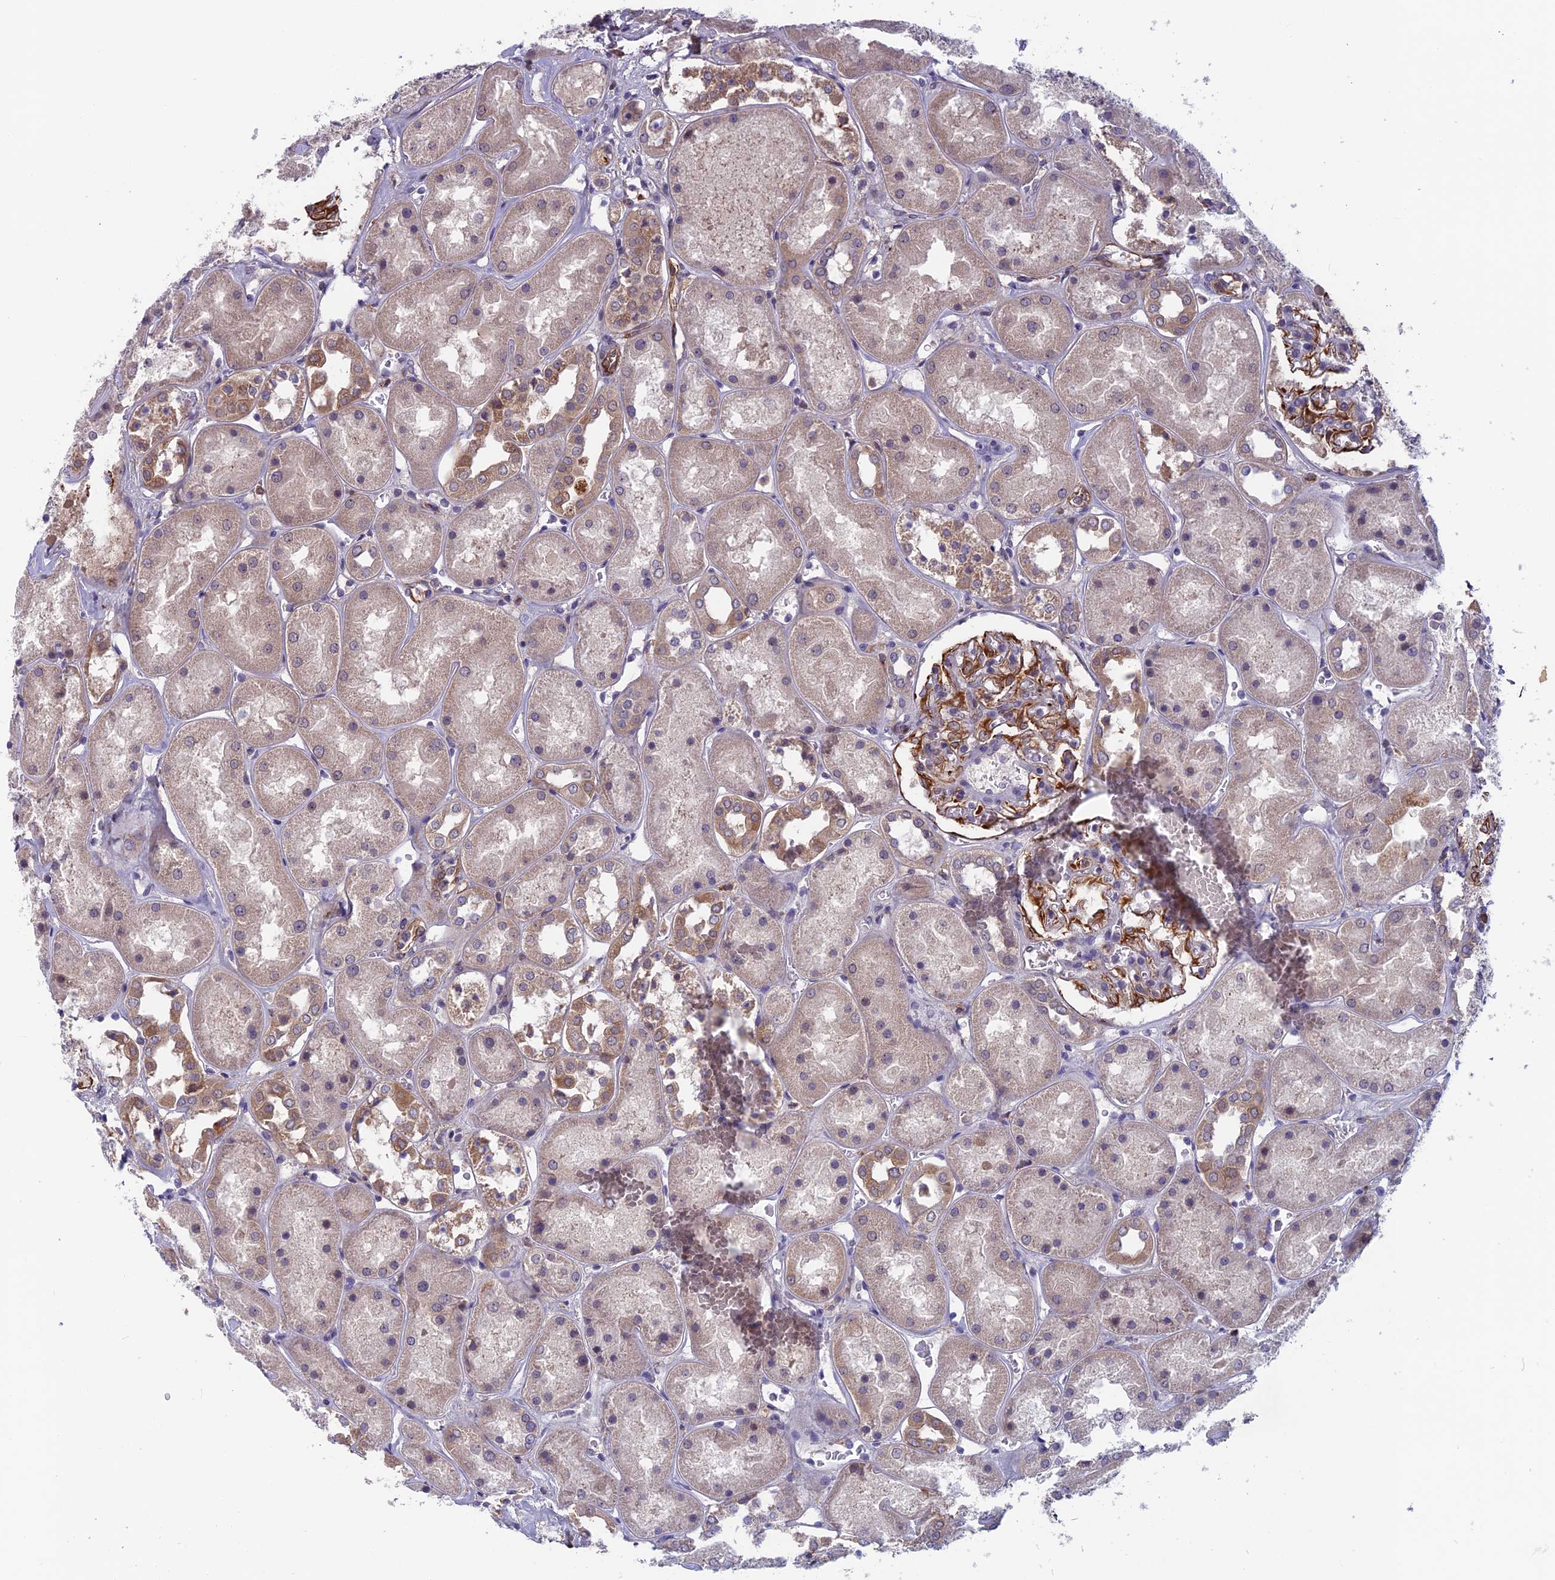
{"staining": {"intensity": "moderate", "quantity": "25%-75%", "location": "cytoplasmic/membranous"}, "tissue": "kidney", "cell_type": "Cells in glomeruli", "image_type": "normal", "snomed": [{"axis": "morphology", "description": "Normal tissue, NOS"}, {"axis": "topography", "description": "Kidney"}], "caption": "Brown immunohistochemical staining in normal human kidney reveals moderate cytoplasmic/membranous positivity in about 25%-75% of cells in glomeruli.", "gene": "MAST2", "patient": {"sex": "male", "age": 70}}